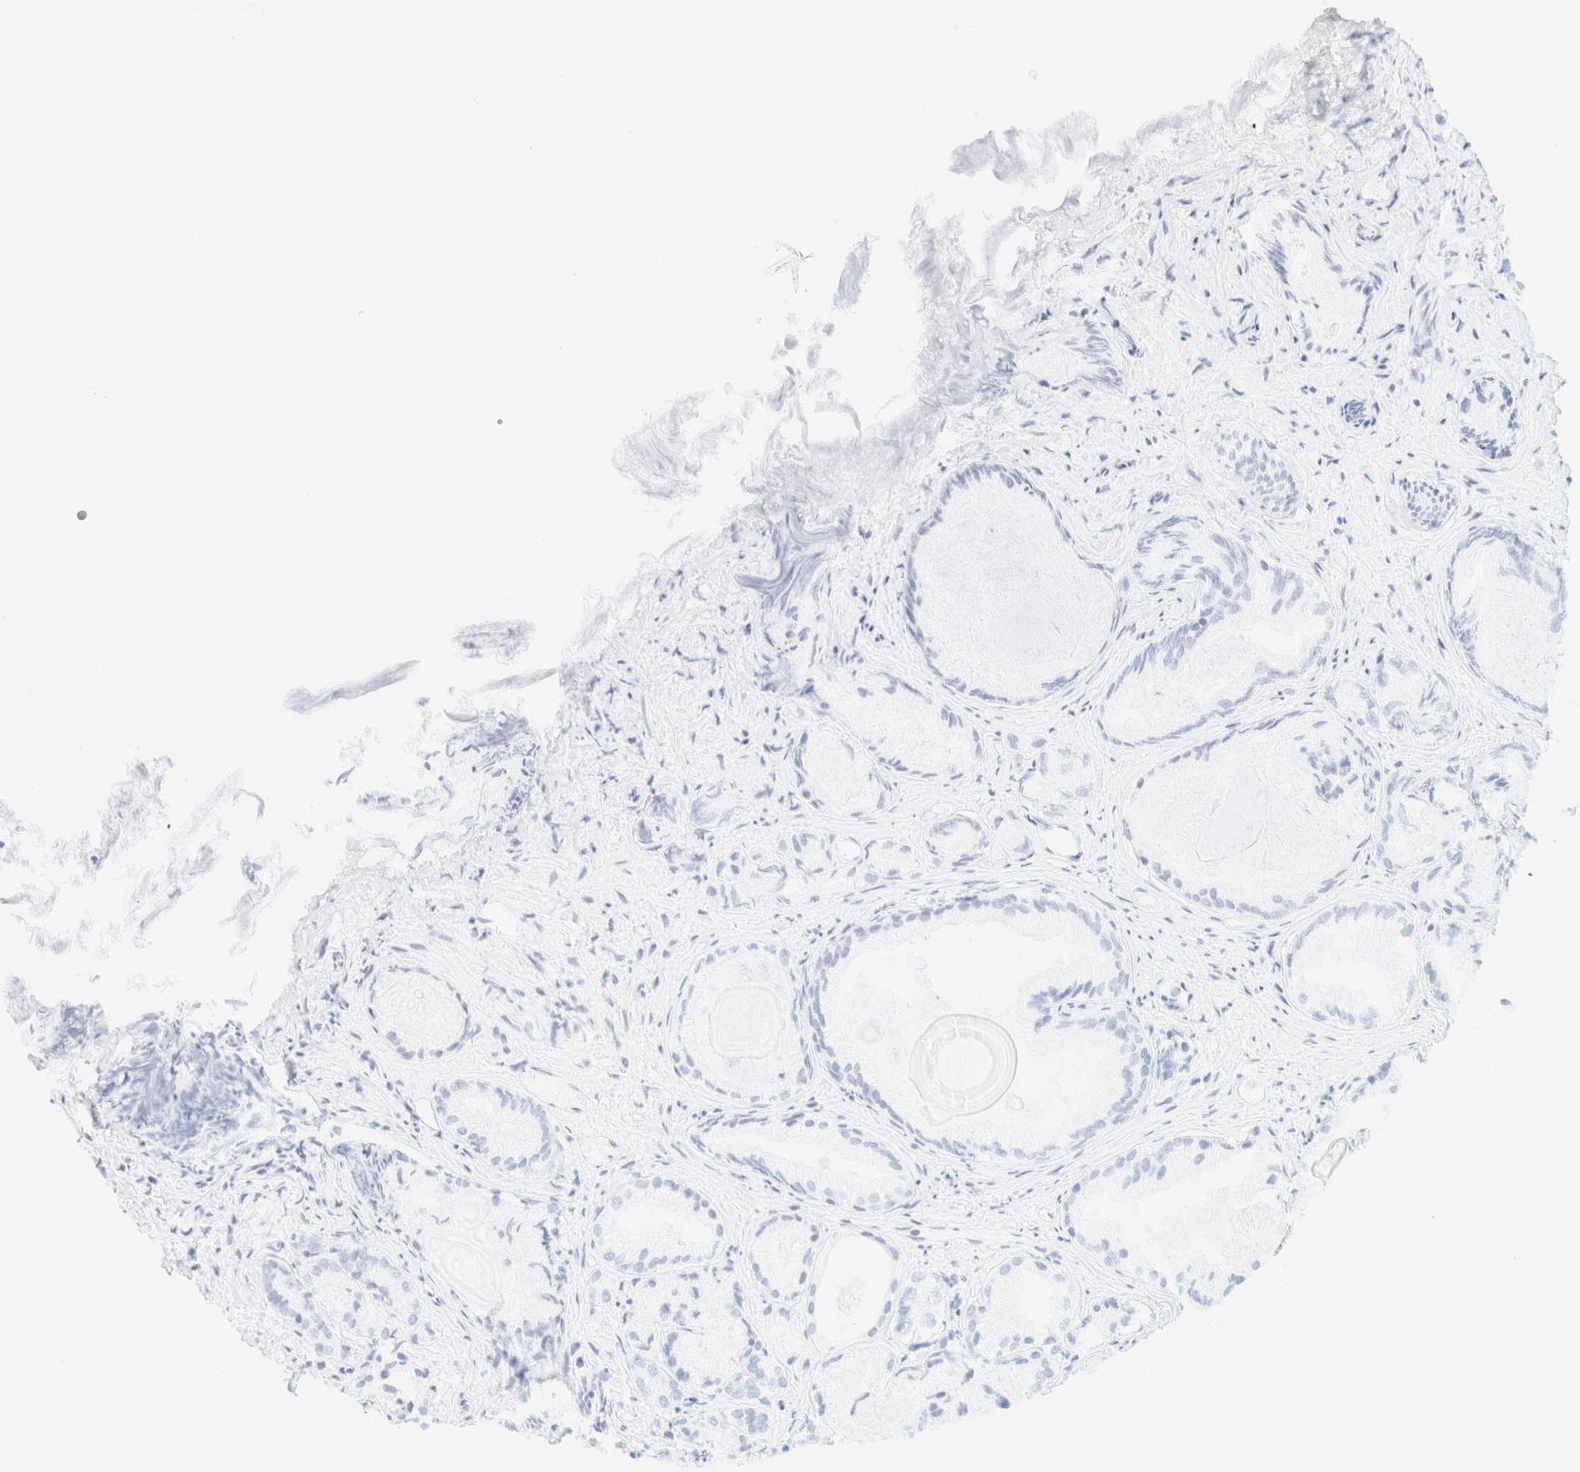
{"staining": {"intensity": "negative", "quantity": "none", "location": "none"}, "tissue": "prostate cancer", "cell_type": "Tumor cells", "image_type": "cancer", "snomed": [{"axis": "morphology", "description": "Adenocarcinoma, Low grade"}, {"axis": "topography", "description": "Prostate"}], "caption": "Prostate adenocarcinoma (low-grade) was stained to show a protein in brown. There is no significant positivity in tumor cells.", "gene": "S100A13", "patient": {"sex": "male", "age": 72}}